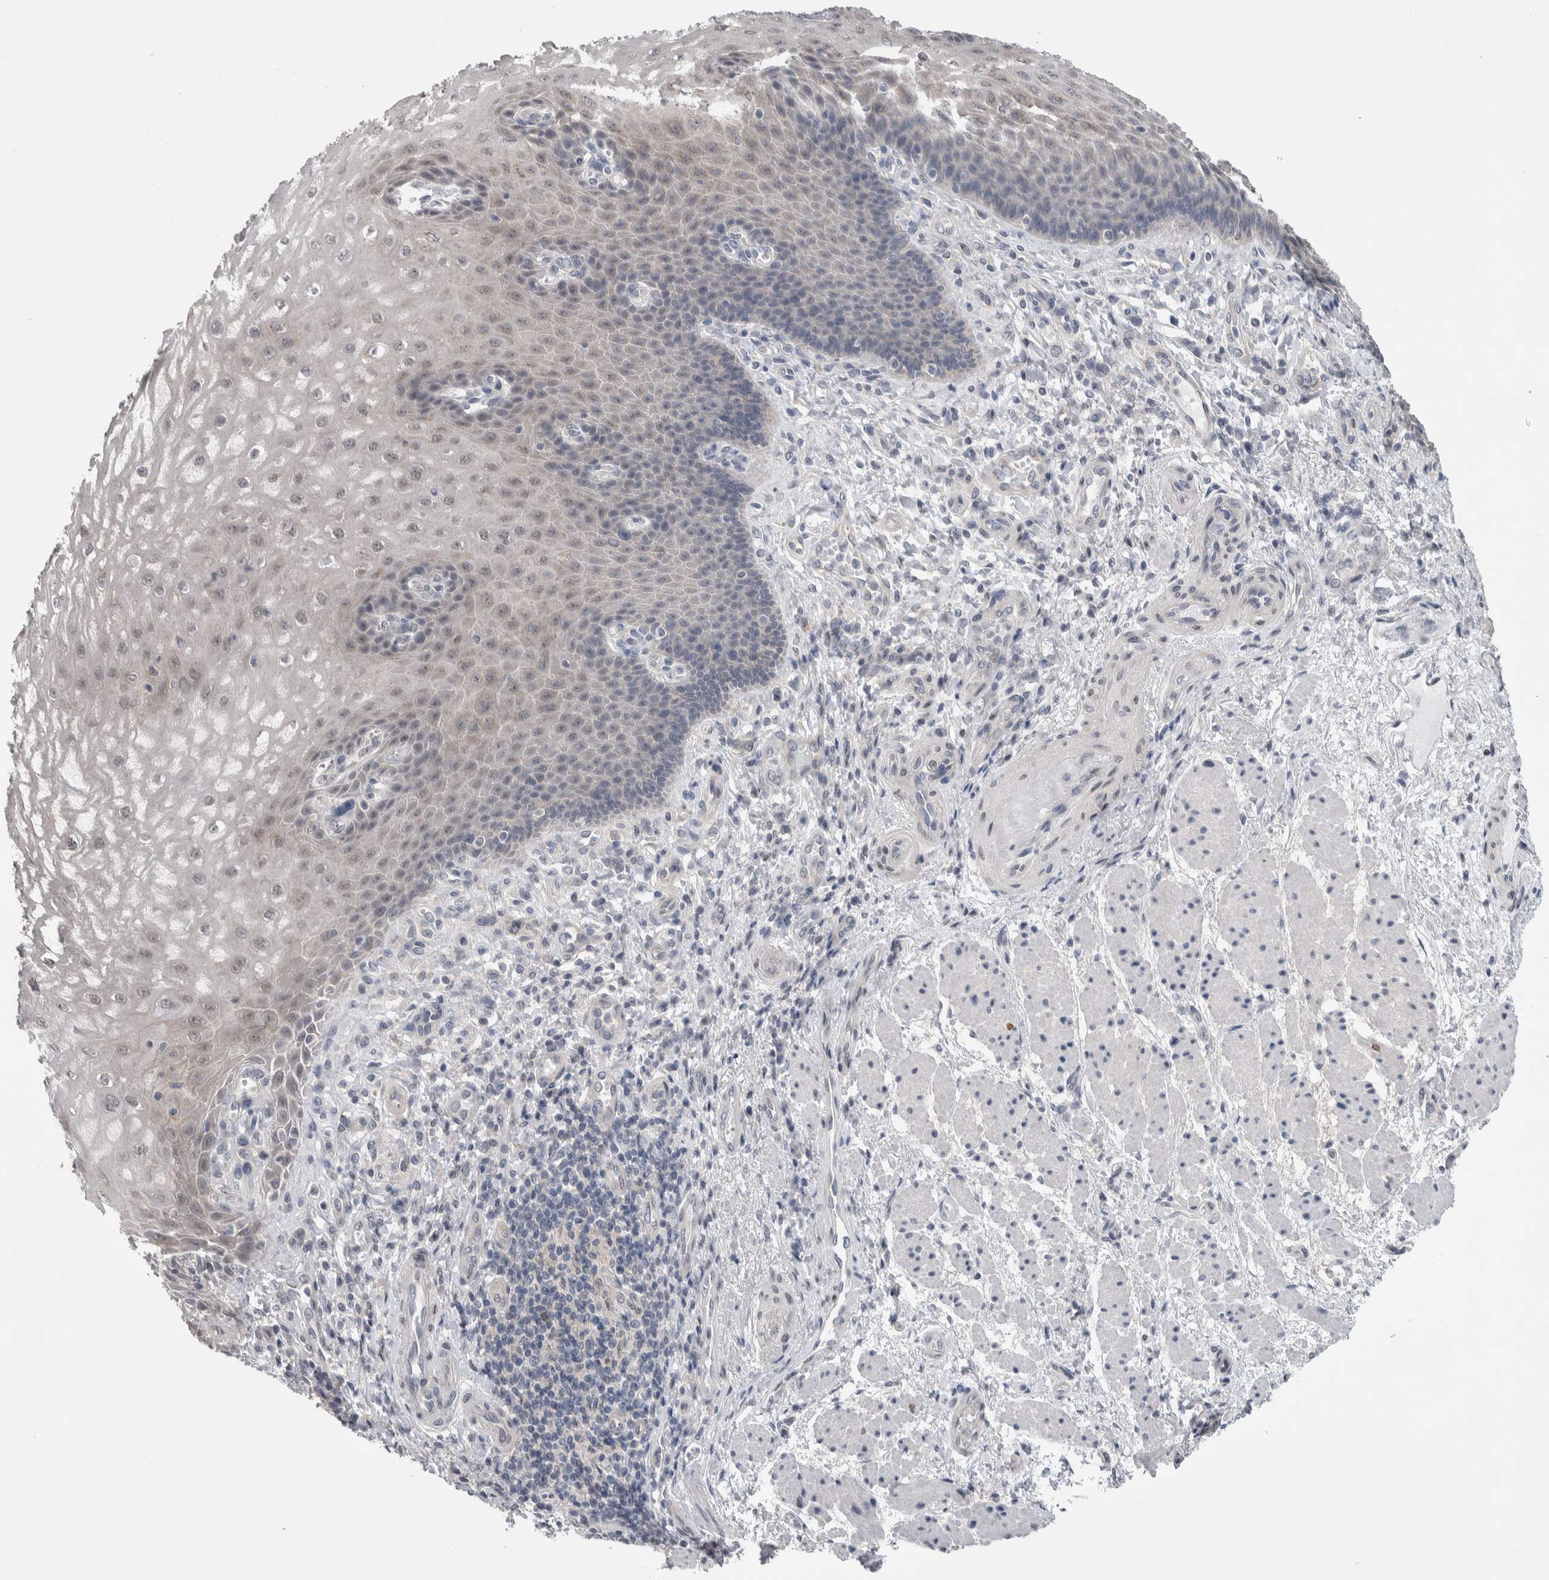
{"staining": {"intensity": "moderate", "quantity": "25%-75%", "location": "cytoplasmic/membranous,nuclear"}, "tissue": "esophagus", "cell_type": "Squamous epithelial cells", "image_type": "normal", "snomed": [{"axis": "morphology", "description": "Normal tissue, NOS"}, {"axis": "topography", "description": "Esophagus"}], "caption": "High-power microscopy captured an immunohistochemistry (IHC) histopathology image of benign esophagus, revealing moderate cytoplasmic/membranous,nuclear staining in approximately 25%-75% of squamous epithelial cells.", "gene": "TAX1BP1", "patient": {"sex": "male", "age": 54}}